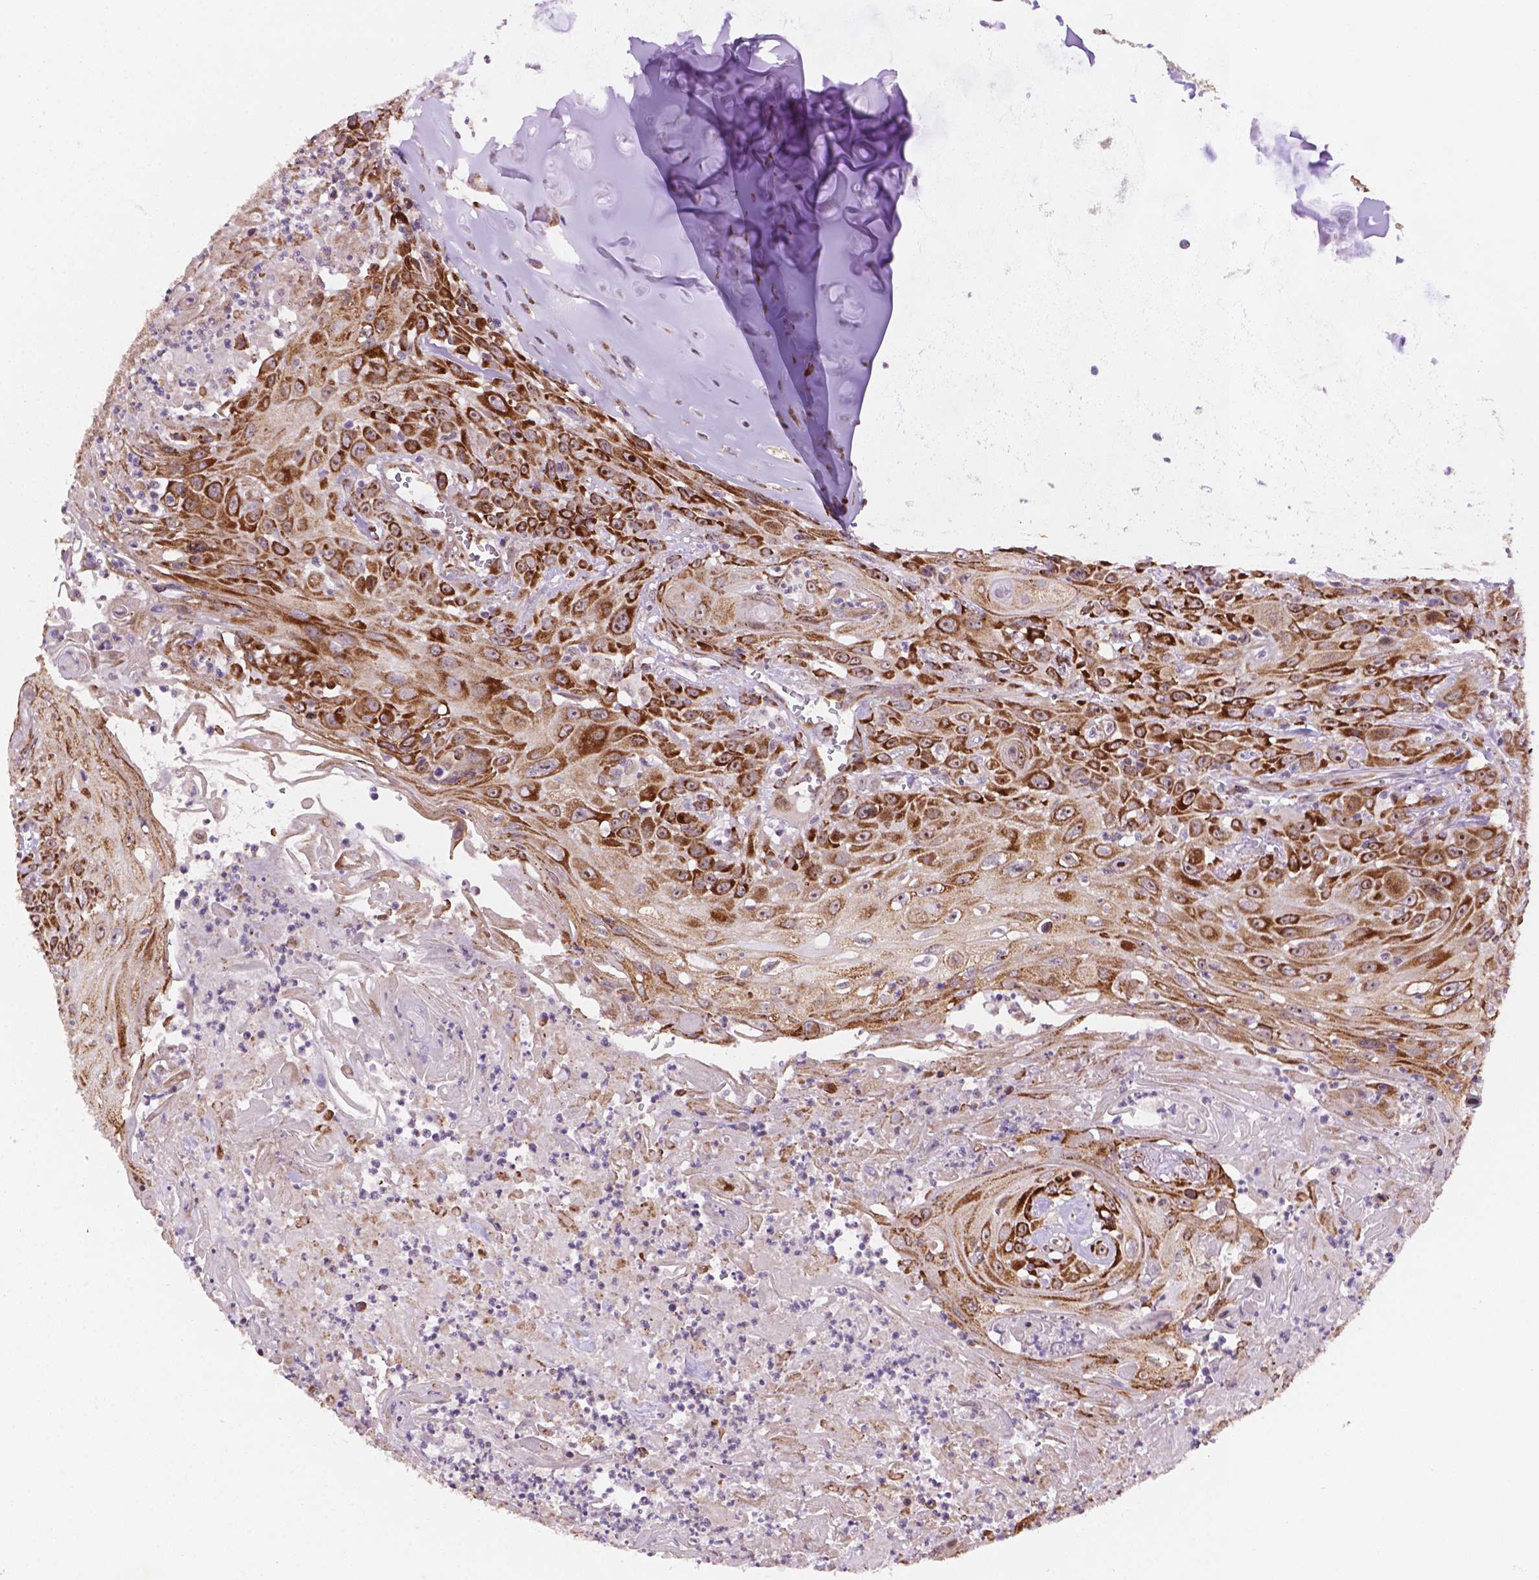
{"staining": {"intensity": "moderate", "quantity": ">75%", "location": "cytoplasmic/membranous,nuclear"}, "tissue": "head and neck cancer", "cell_type": "Tumor cells", "image_type": "cancer", "snomed": [{"axis": "morphology", "description": "Squamous cell carcinoma, NOS"}, {"axis": "topography", "description": "Skin"}, {"axis": "topography", "description": "Head-Neck"}], "caption": "This is an image of immunohistochemistry (IHC) staining of head and neck cancer (squamous cell carcinoma), which shows moderate positivity in the cytoplasmic/membranous and nuclear of tumor cells.", "gene": "FNIP1", "patient": {"sex": "male", "age": 80}}